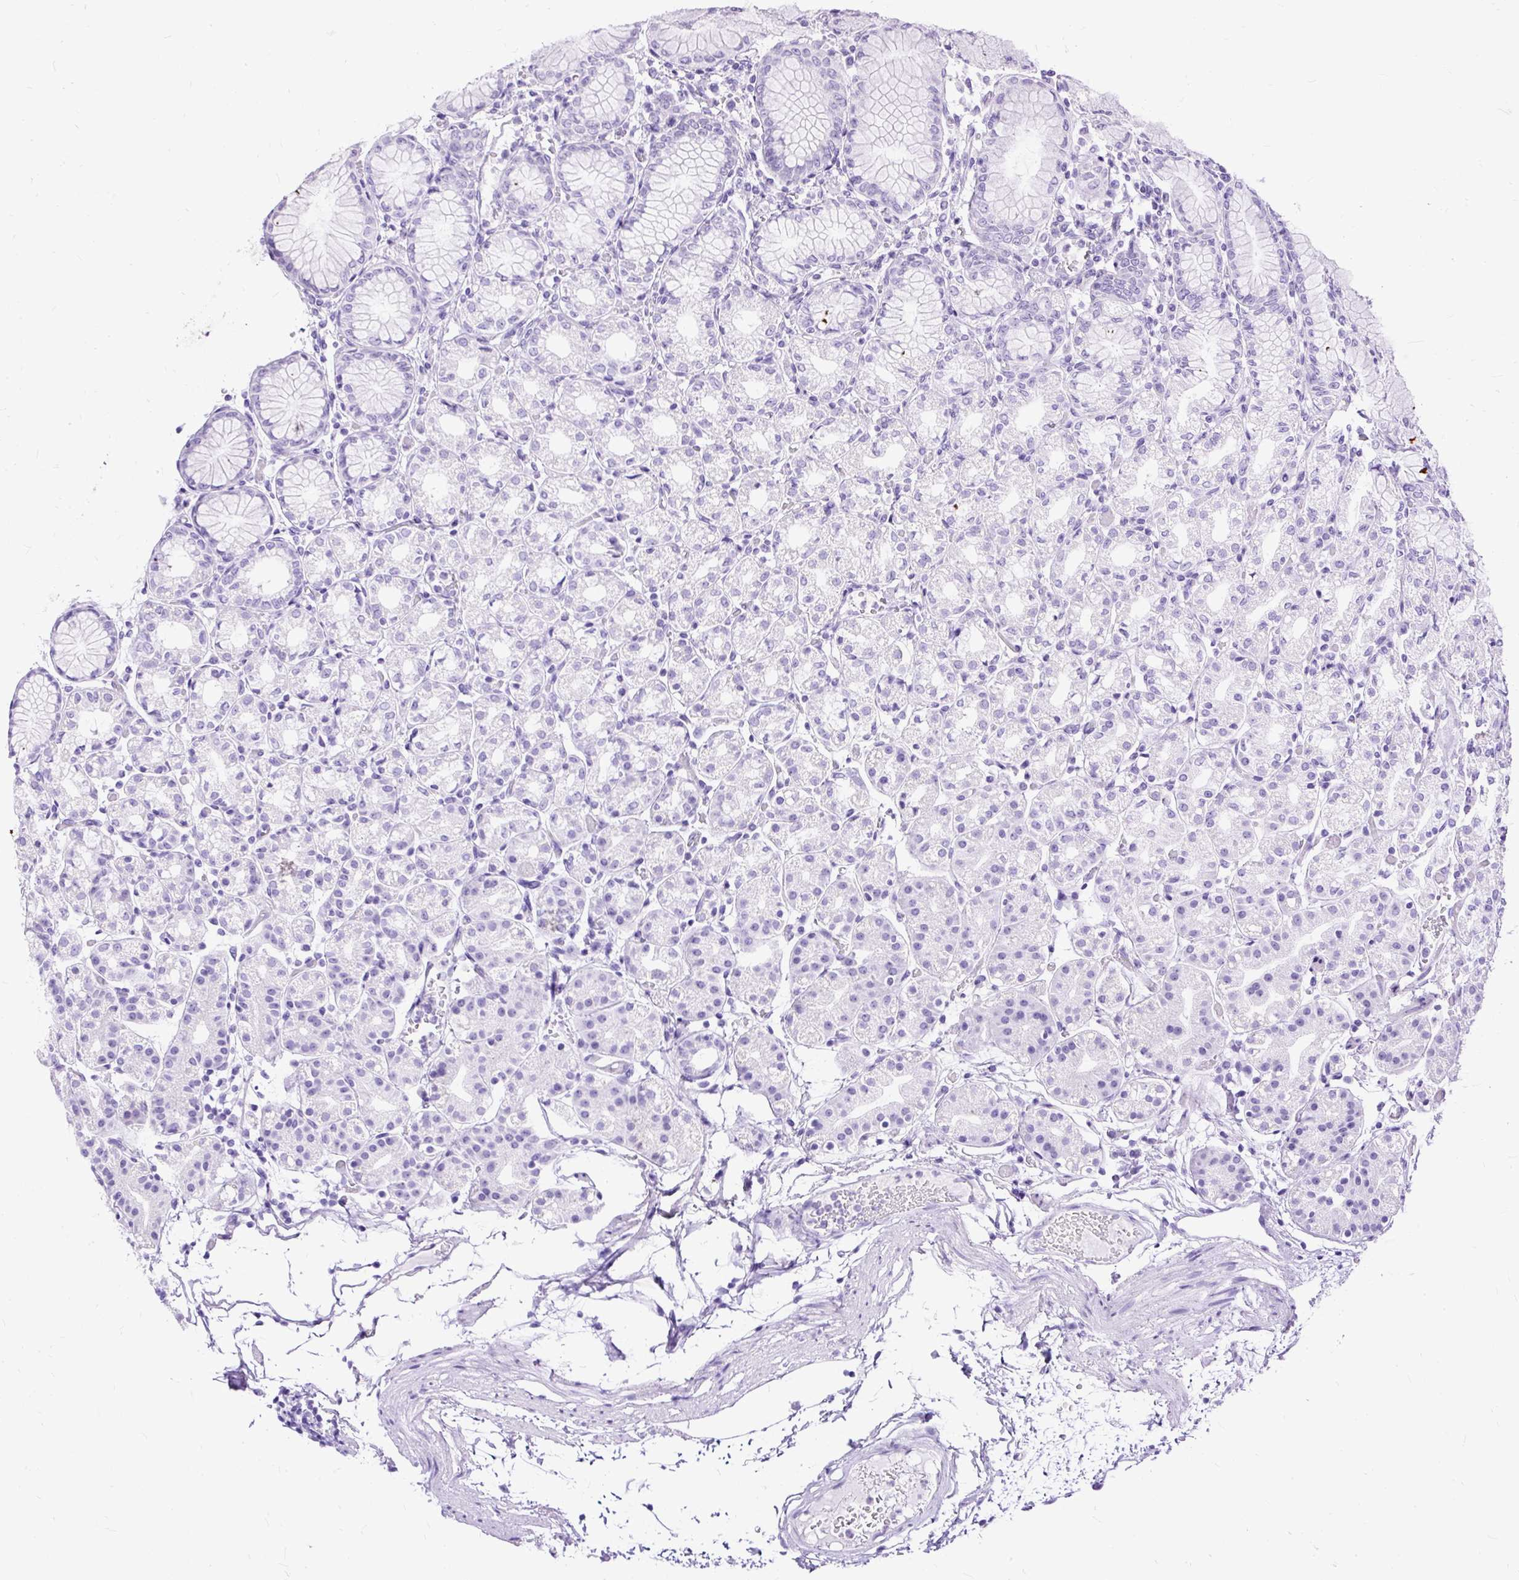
{"staining": {"intensity": "negative", "quantity": "none", "location": "none"}, "tissue": "stomach", "cell_type": "Glandular cells", "image_type": "normal", "snomed": [{"axis": "morphology", "description": "Normal tissue, NOS"}, {"axis": "topography", "description": "Stomach"}], "caption": "Immunohistochemical staining of unremarkable stomach exhibits no significant expression in glandular cells.", "gene": "HEY1", "patient": {"sex": "female", "age": 57}}